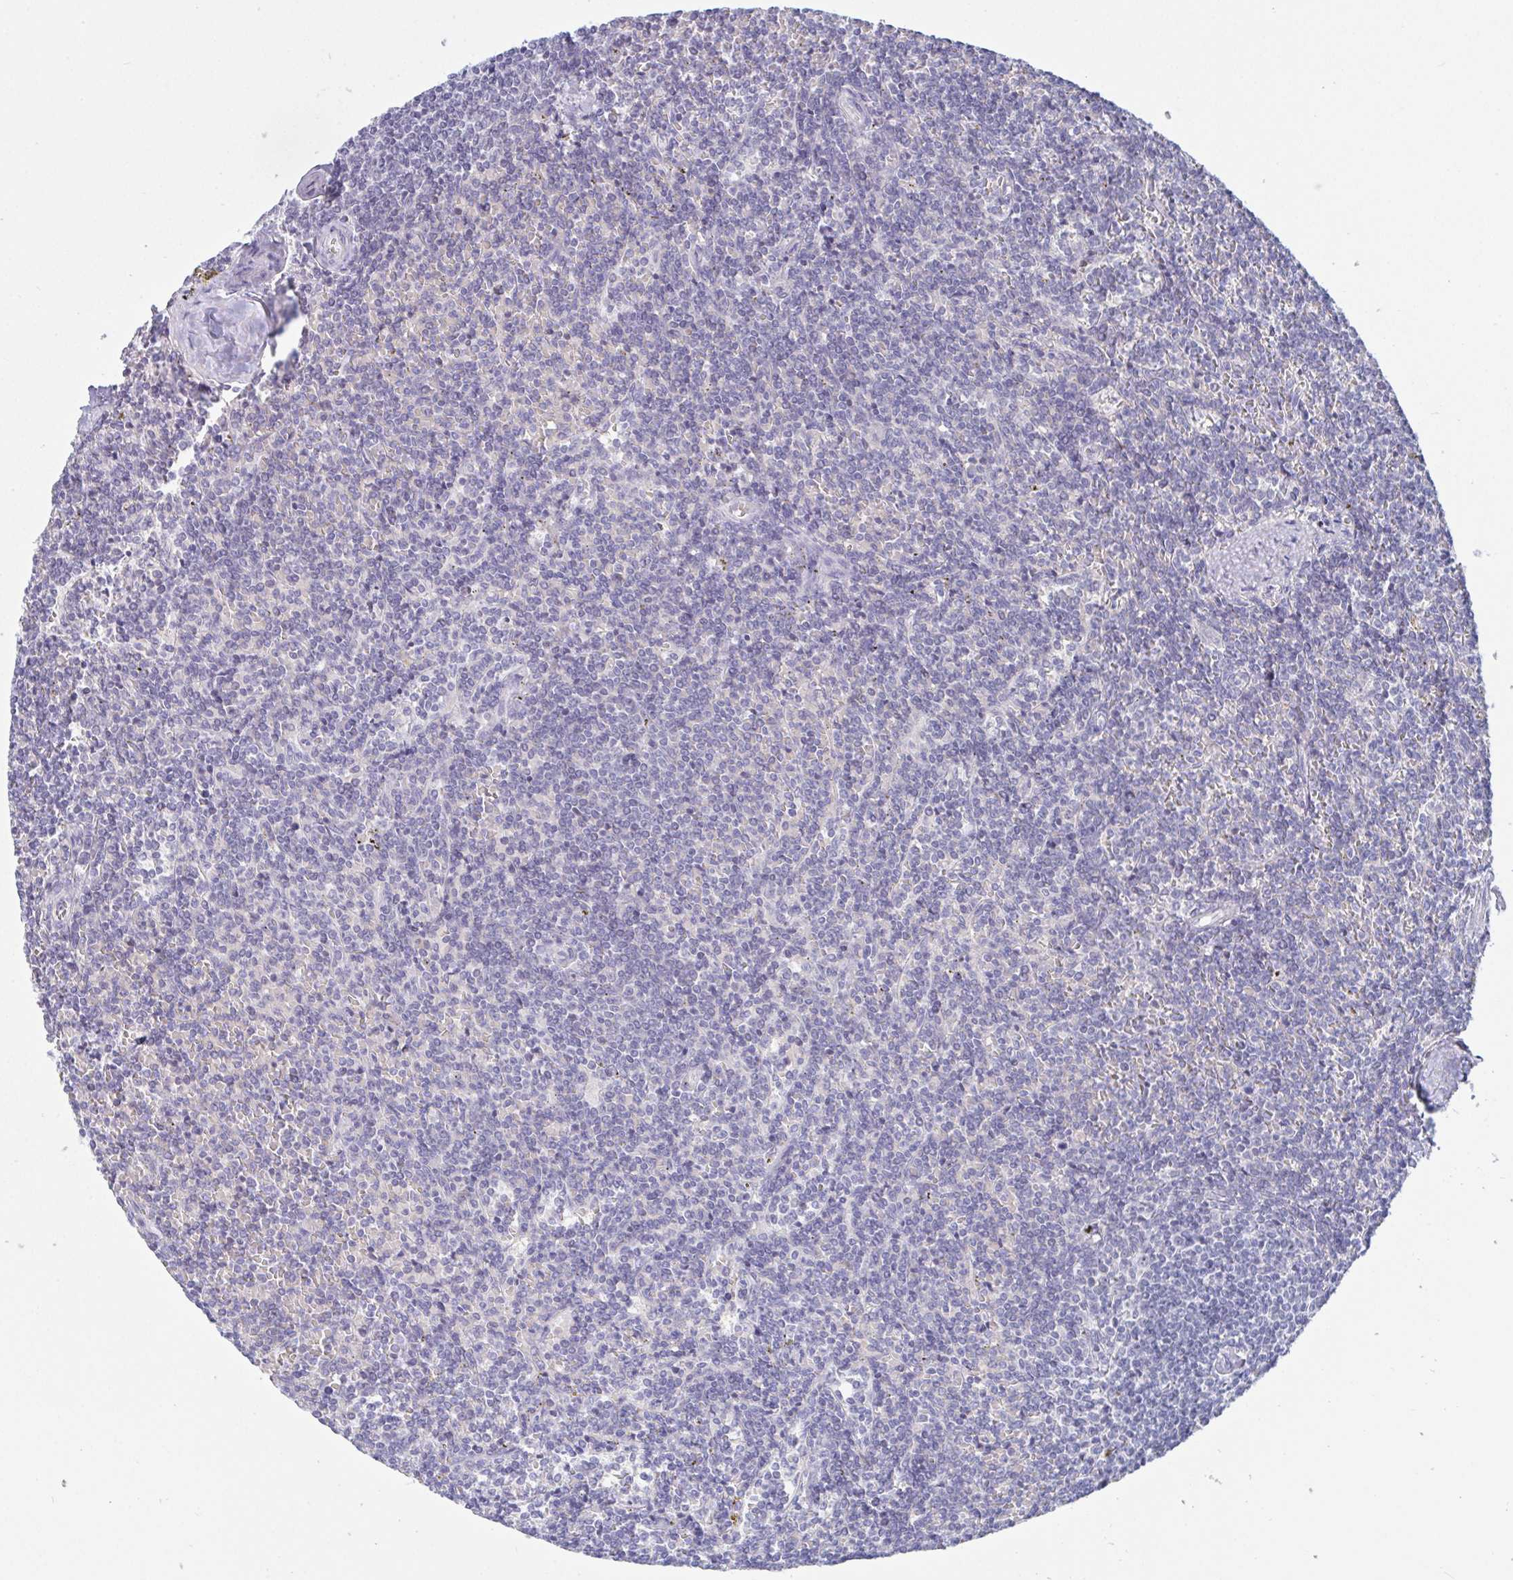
{"staining": {"intensity": "negative", "quantity": "none", "location": "none"}, "tissue": "lymphoma", "cell_type": "Tumor cells", "image_type": "cancer", "snomed": [{"axis": "morphology", "description": "Malignant lymphoma, non-Hodgkin's type, Low grade"}, {"axis": "topography", "description": "Spleen"}], "caption": "A micrograph of human malignant lymphoma, non-Hodgkin's type (low-grade) is negative for staining in tumor cells.", "gene": "MYC", "patient": {"sex": "male", "age": 78}}